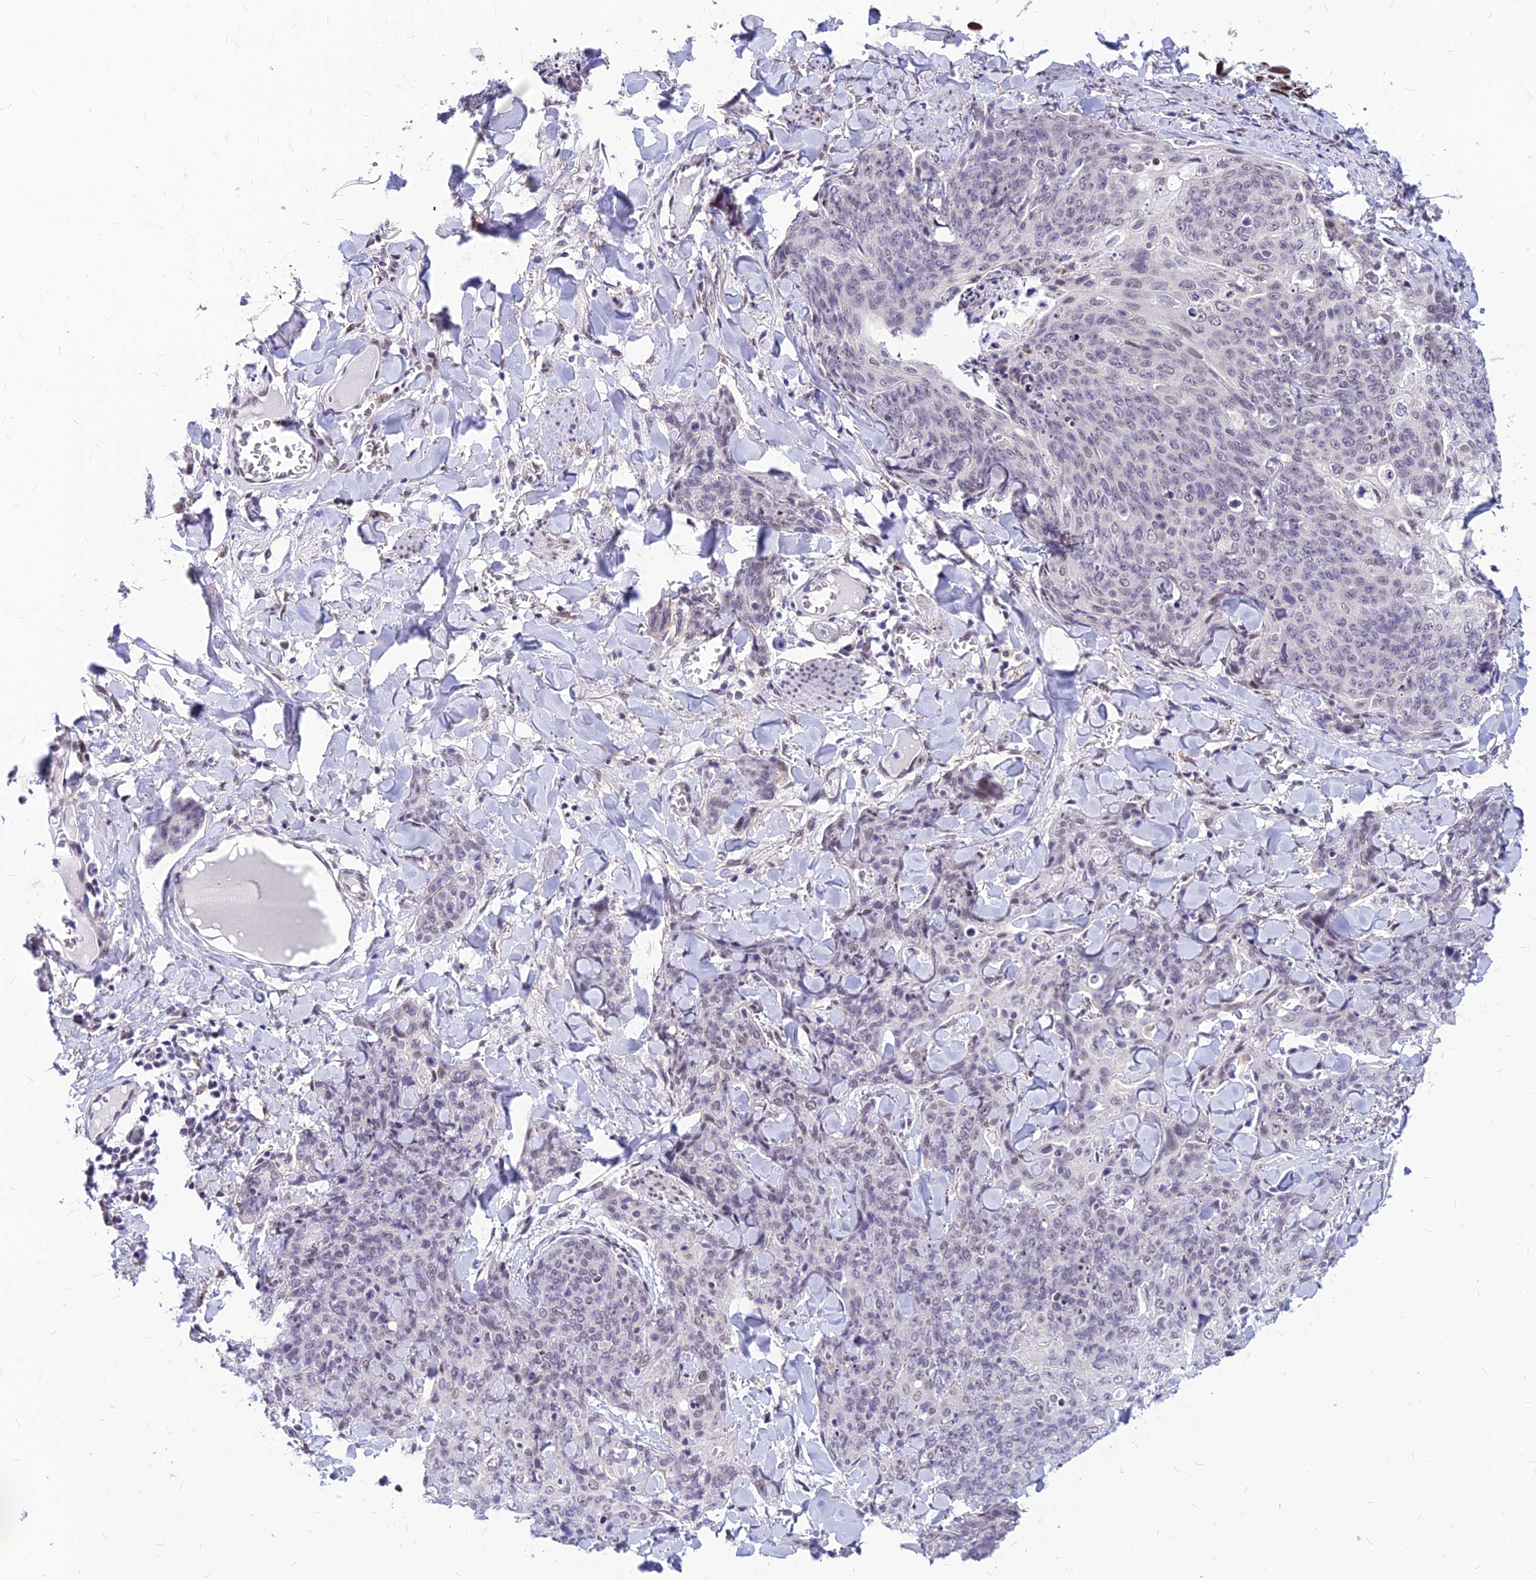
{"staining": {"intensity": "negative", "quantity": "none", "location": "none"}, "tissue": "skin cancer", "cell_type": "Tumor cells", "image_type": "cancer", "snomed": [{"axis": "morphology", "description": "Squamous cell carcinoma, NOS"}, {"axis": "topography", "description": "Skin"}, {"axis": "topography", "description": "Vulva"}], "caption": "Tumor cells are negative for brown protein staining in skin squamous cell carcinoma. (DAB immunohistochemistry visualized using brightfield microscopy, high magnification).", "gene": "KCTD13", "patient": {"sex": "female", "age": 85}}